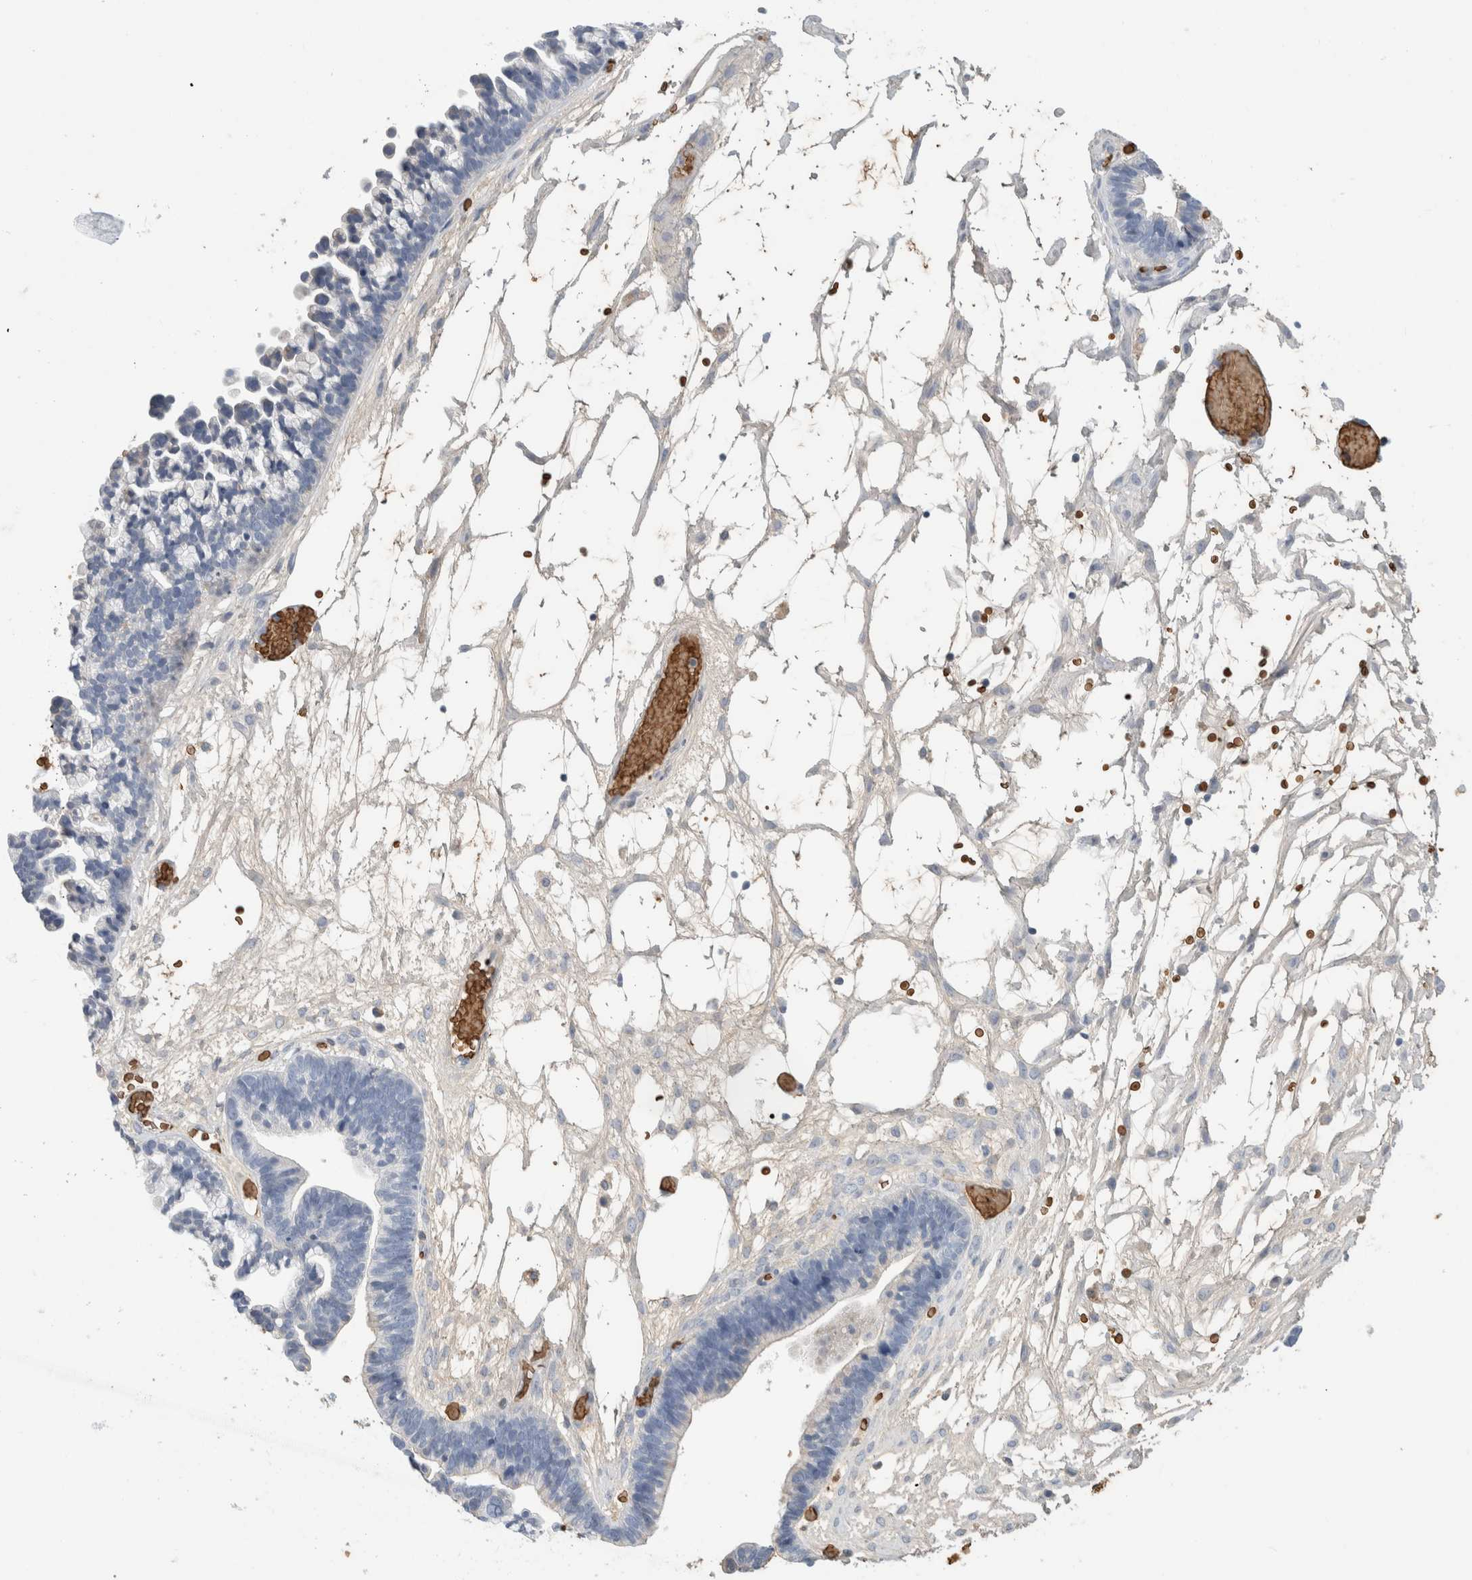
{"staining": {"intensity": "negative", "quantity": "none", "location": "none"}, "tissue": "ovarian cancer", "cell_type": "Tumor cells", "image_type": "cancer", "snomed": [{"axis": "morphology", "description": "Cystadenocarcinoma, serous, NOS"}, {"axis": "topography", "description": "Ovary"}], "caption": "Immunohistochemistry image of neoplastic tissue: ovarian cancer stained with DAB (3,3'-diaminobenzidine) exhibits no significant protein expression in tumor cells. (DAB (3,3'-diaminobenzidine) IHC visualized using brightfield microscopy, high magnification).", "gene": "CA1", "patient": {"sex": "female", "age": 56}}